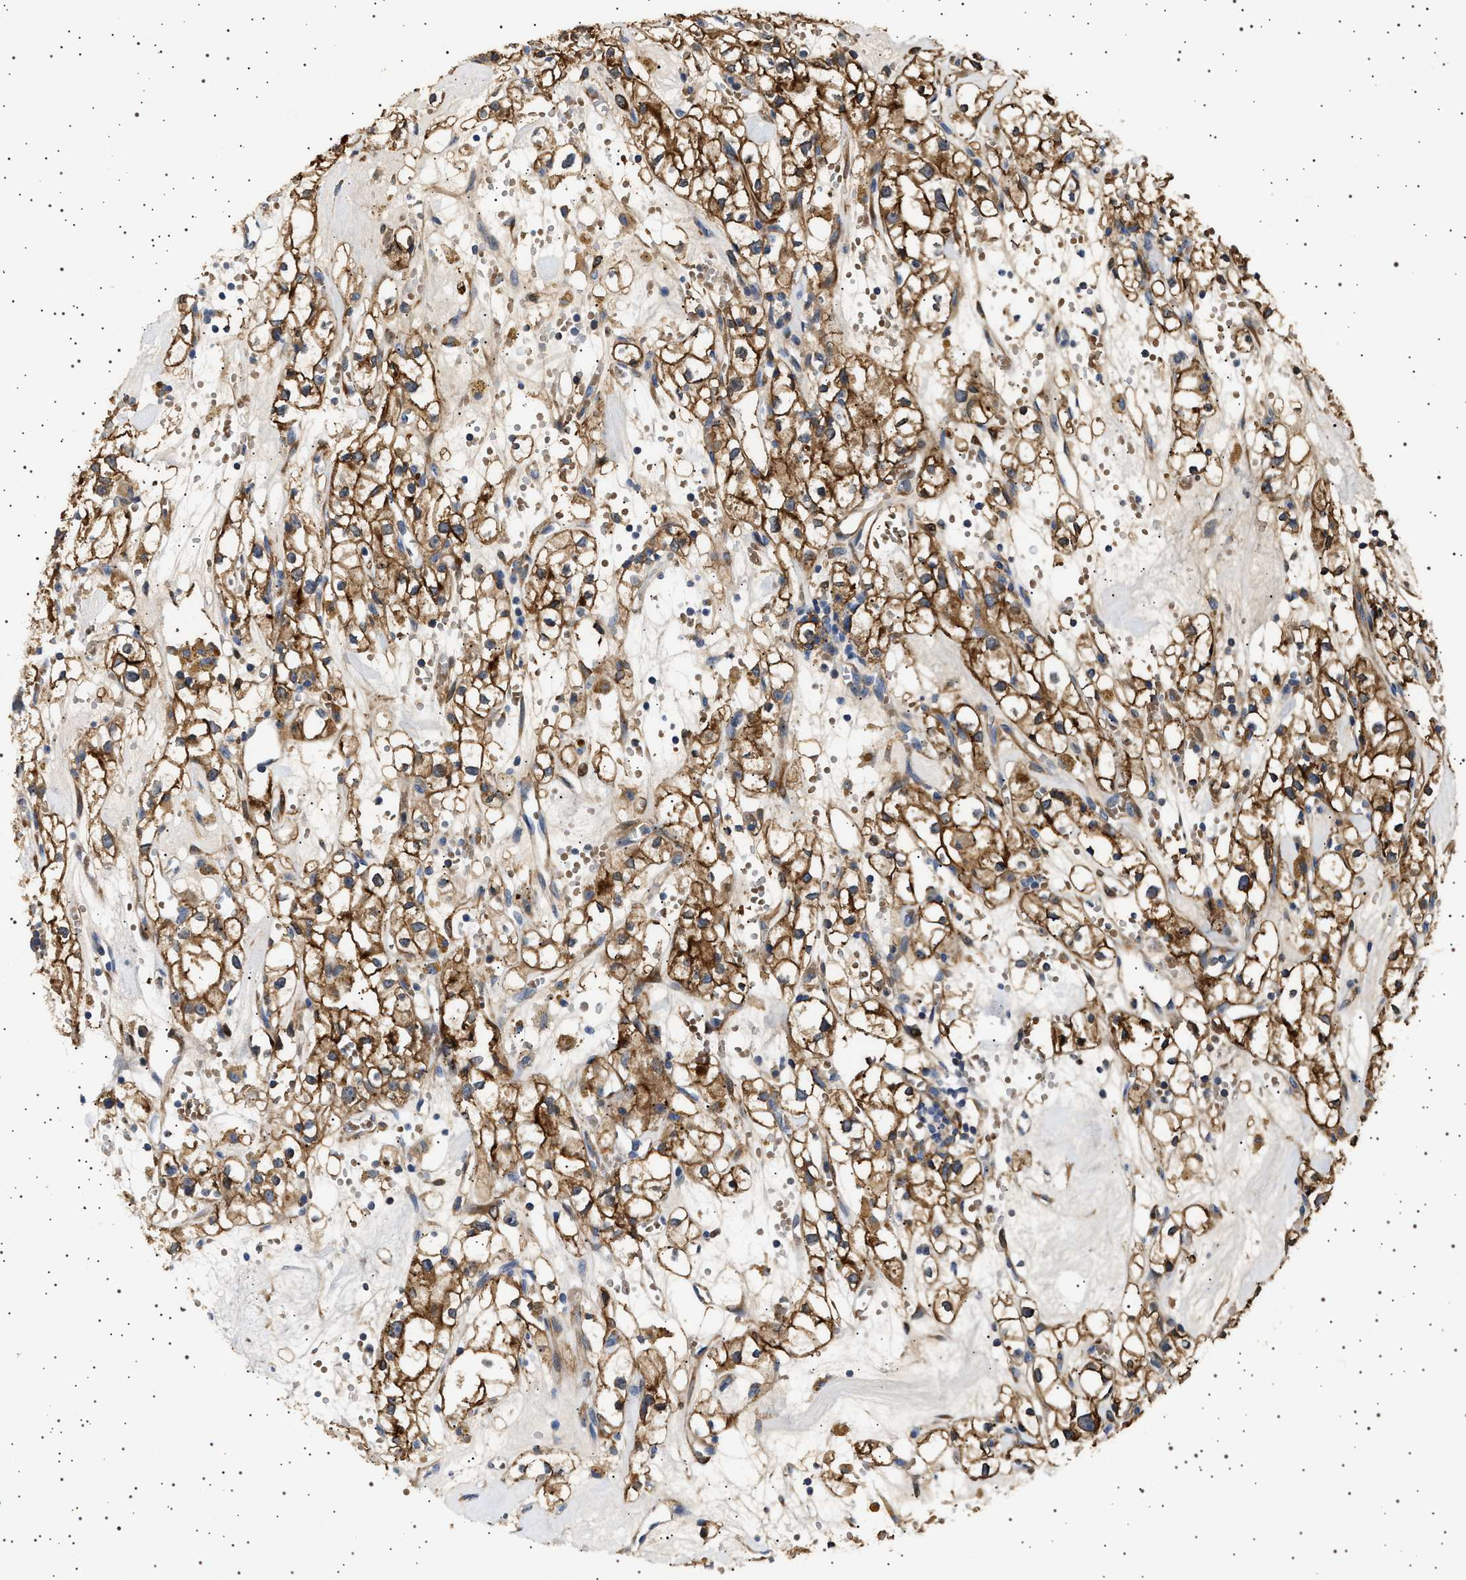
{"staining": {"intensity": "moderate", "quantity": ">75%", "location": "cytoplasmic/membranous"}, "tissue": "renal cancer", "cell_type": "Tumor cells", "image_type": "cancer", "snomed": [{"axis": "morphology", "description": "Adenocarcinoma, NOS"}, {"axis": "topography", "description": "Kidney"}], "caption": "Adenocarcinoma (renal) stained with a brown dye displays moderate cytoplasmic/membranous positive staining in approximately >75% of tumor cells.", "gene": "GUCY1B1", "patient": {"sex": "male", "age": 56}}